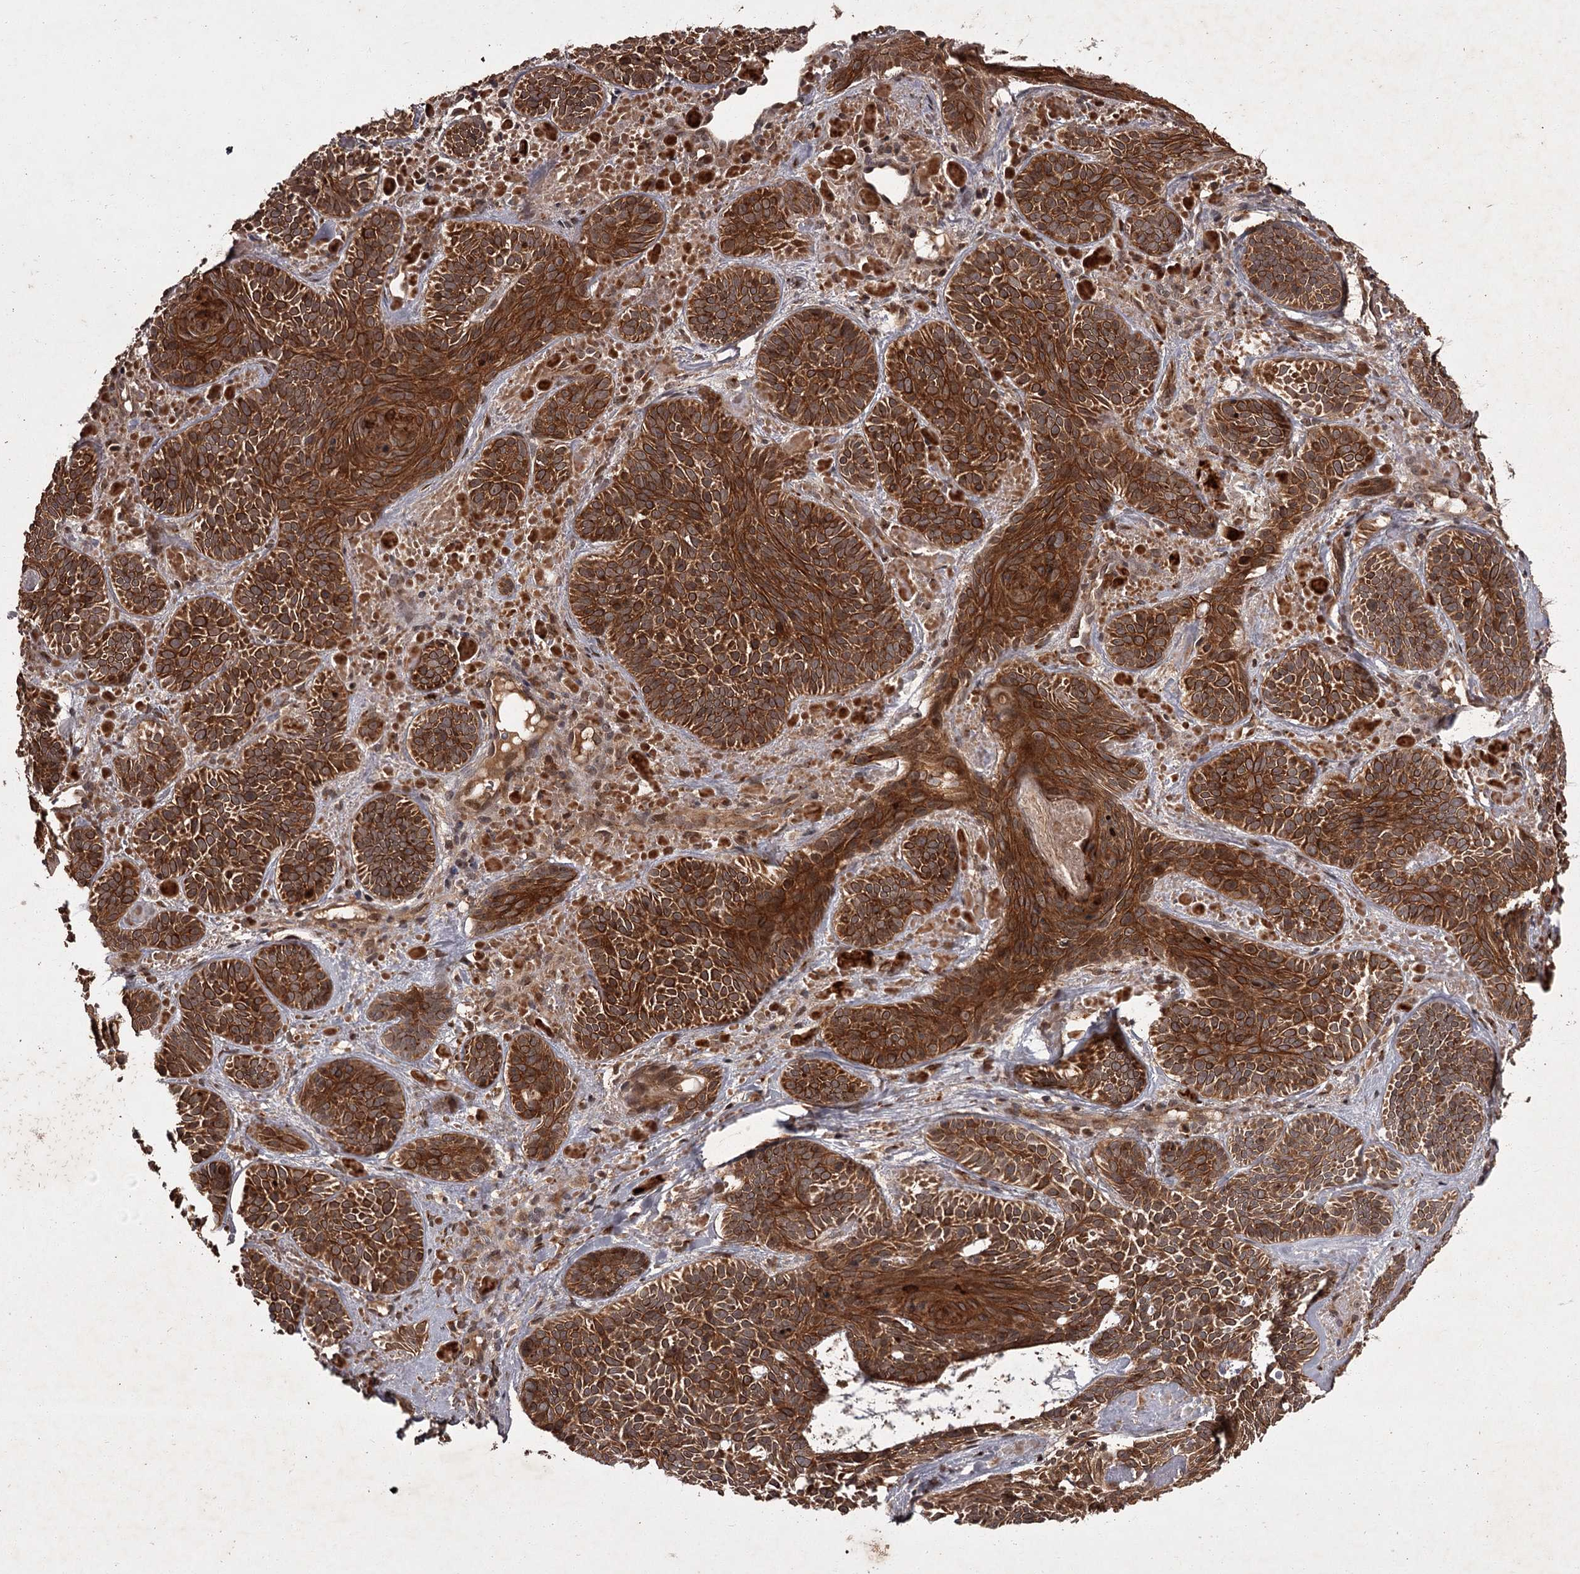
{"staining": {"intensity": "strong", "quantity": ">75%", "location": "cytoplasmic/membranous"}, "tissue": "skin cancer", "cell_type": "Tumor cells", "image_type": "cancer", "snomed": [{"axis": "morphology", "description": "Basal cell carcinoma"}, {"axis": "topography", "description": "Skin"}], "caption": "Immunohistochemistry (DAB (3,3'-diaminobenzidine)) staining of human skin cancer reveals strong cytoplasmic/membranous protein positivity in about >75% of tumor cells.", "gene": "TBC1D23", "patient": {"sex": "male", "age": 85}}